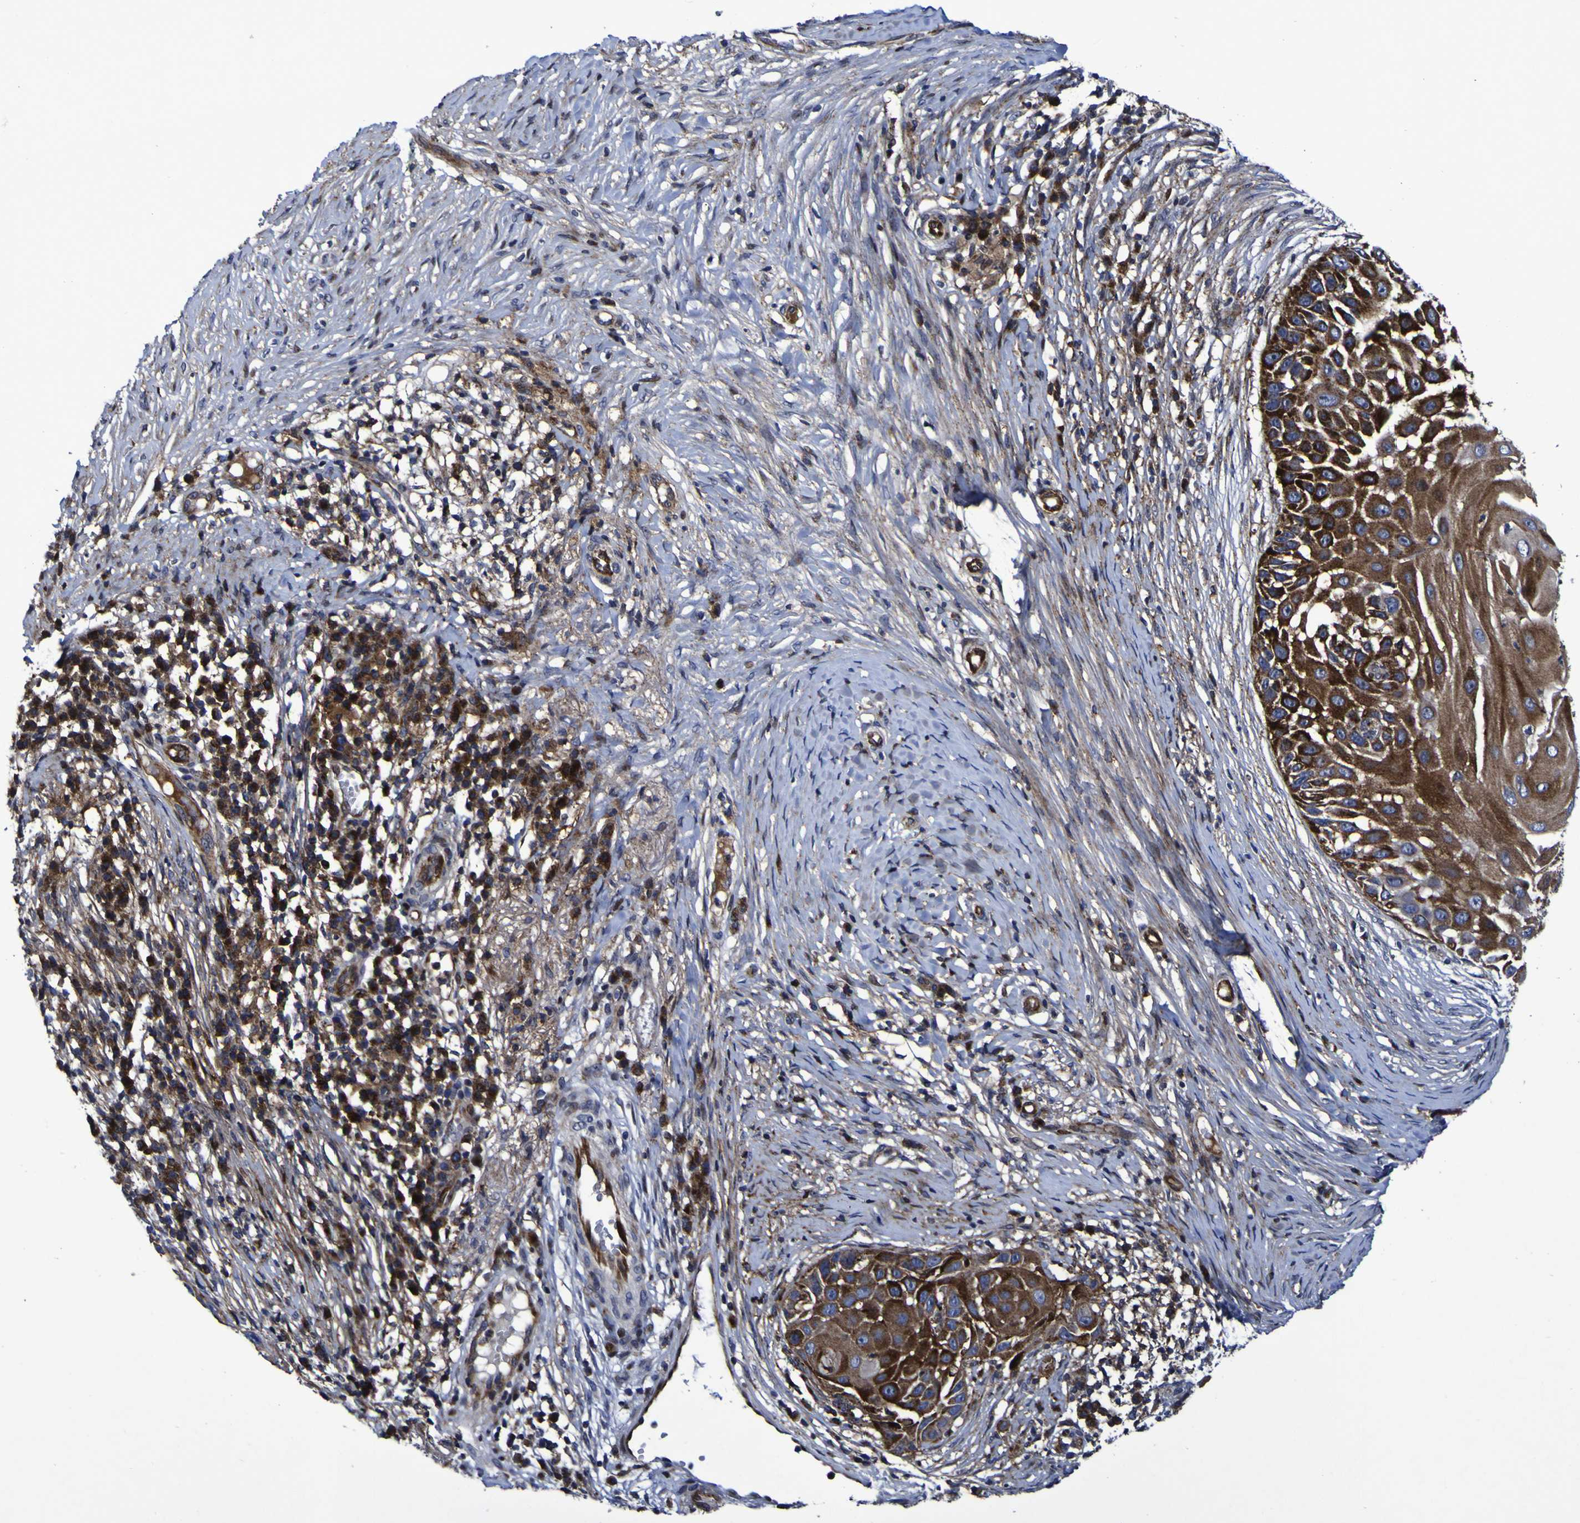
{"staining": {"intensity": "strong", "quantity": ">75%", "location": "cytoplasmic/membranous"}, "tissue": "skin cancer", "cell_type": "Tumor cells", "image_type": "cancer", "snomed": [{"axis": "morphology", "description": "Squamous cell carcinoma, NOS"}, {"axis": "topography", "description": "Skin"}], "caption": "Squamous cell carcinoma (skin) stained with DAB immunohistochemistry shows high levels of strong cytoplasmic/membranous expression in approximately >75% of tumor cells.", "gene": "MGLL", "patient": {"sex": "female", "age": 44}}